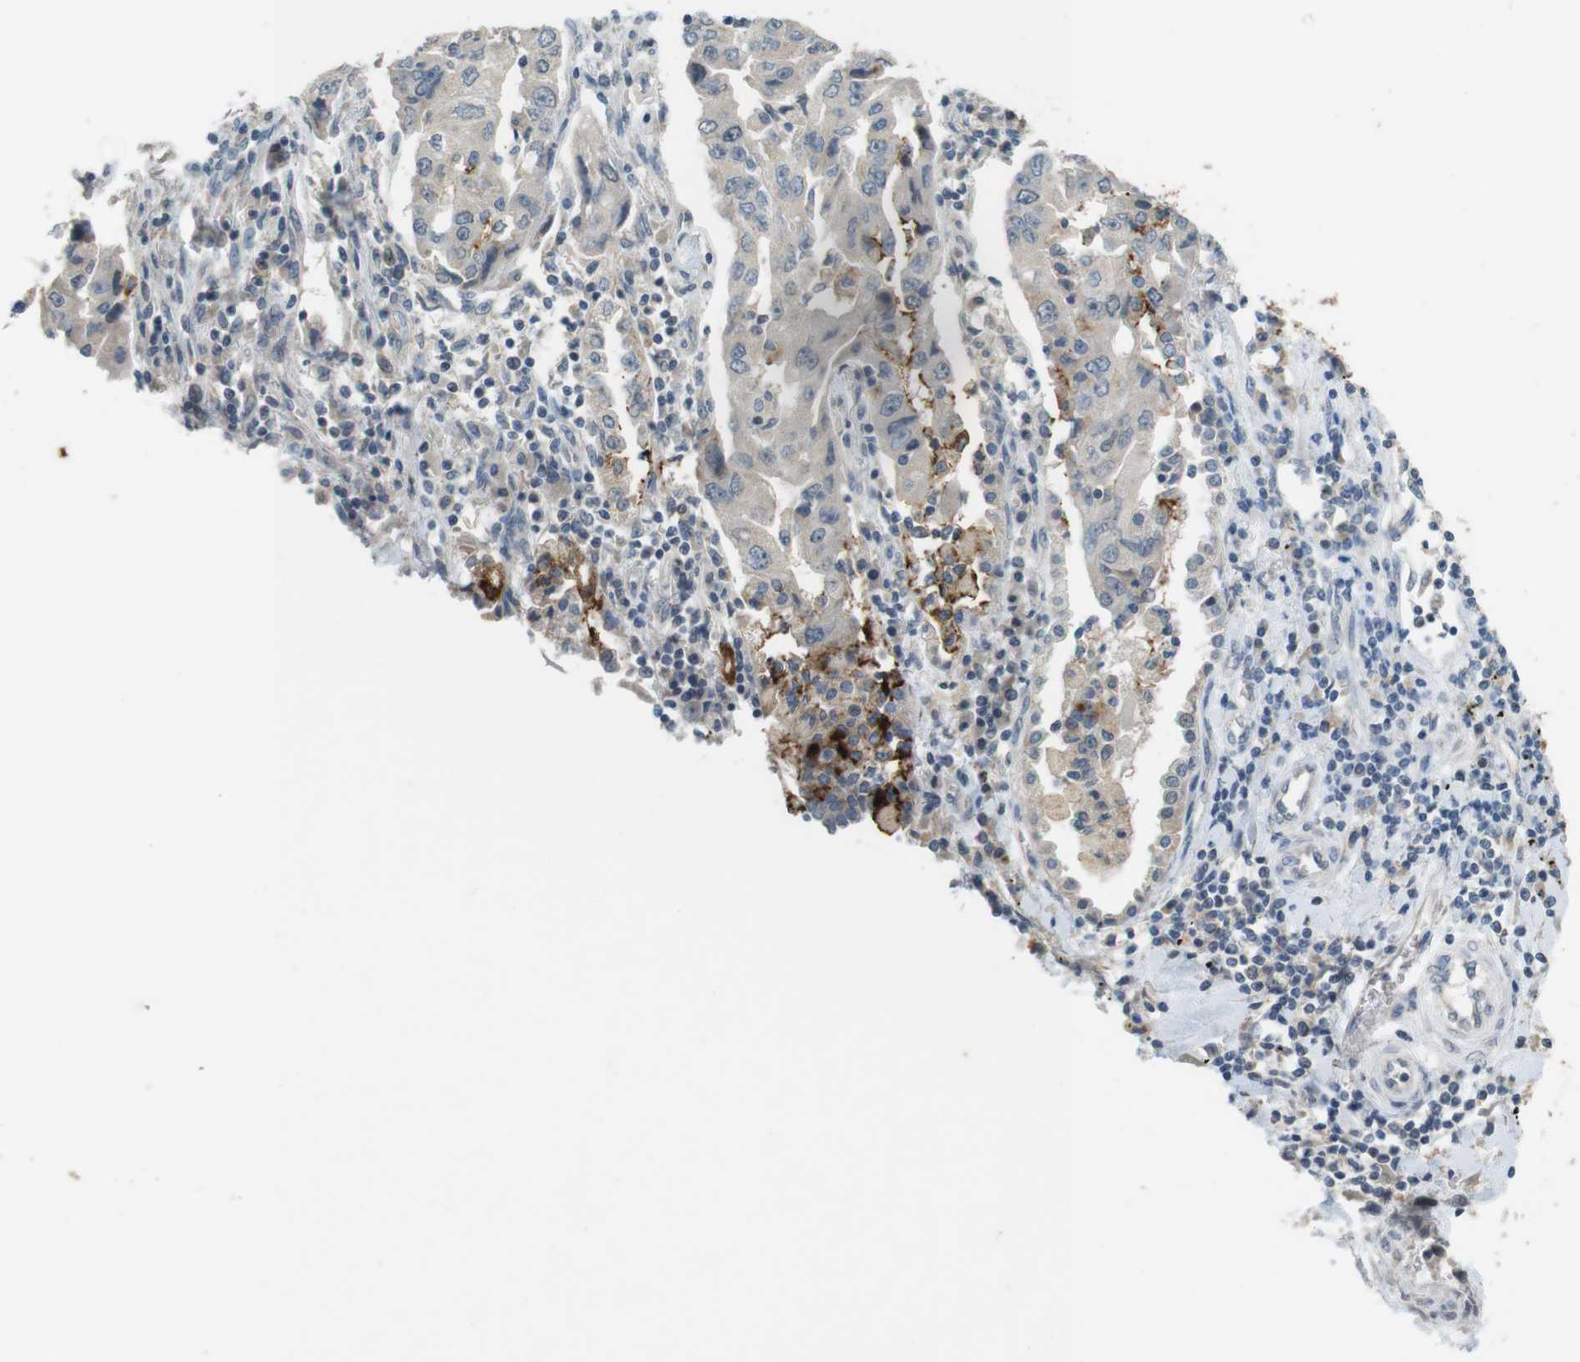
{"staining": {"intensity": "weak", "quantity": ">75%", "location": "cytoplasmic/membranous"}, "tissue": "lung cancer", "cell_type": "Tumor cells", "image_type": "cancer", "snomed": [{"axis": "morphology", "description": "Adenocarcinoma, NOS"}, {"axis": "topography", "description": "Lung"}], "caption": "Adenocarcinoma (lung) was stained to show a protein in brown. There is low levels of weak cytoplasmic/membranous staining in about >75% of tumor cells. The protein is shown in brown color, while the nuclei are stained blue.", "gene": "MUC5B", "patient": {"sex": "female", "age": 65}}